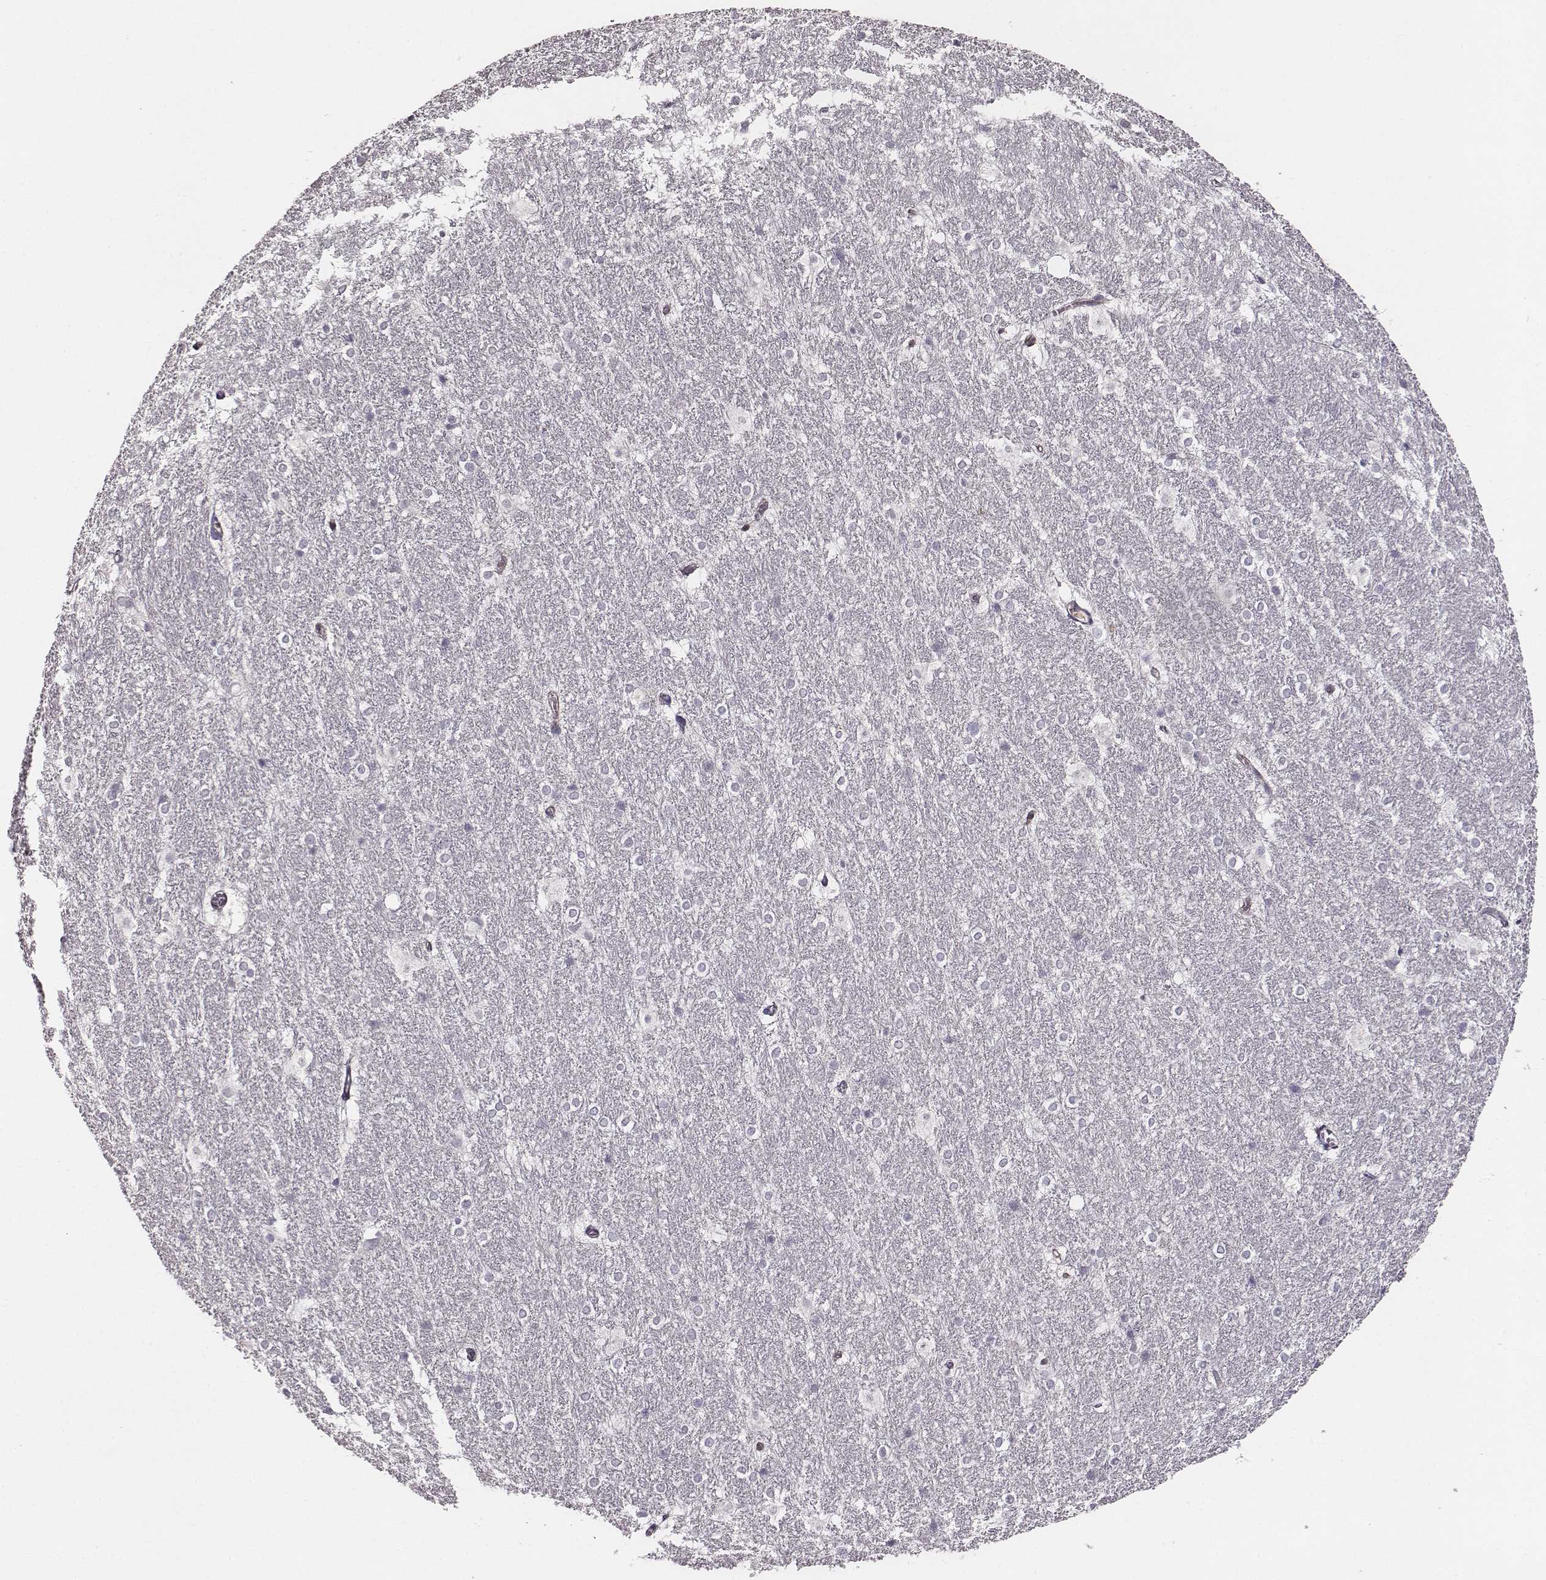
{"staining": {"intensity": "negative", "quantity": "none", "location": "none"}, "tissue": "hippocampus", "cell_type": "Glial cells", "image_type": "normal", "snomed": [{"axis": "morphology", "description": "Normal tissue, NOS"}, {"axis": "topography", "description": "Cerebral cortex"}, {"axis": "topography", "description": "Hippocampus"}], "caption": "This is a photomicrograph of immunohistochemistry (IHC) staining of benign hippocampus, which shows no staining in glial cells.", "gene": "ZYX", "patient": {"sex": "female", "age": 19}}